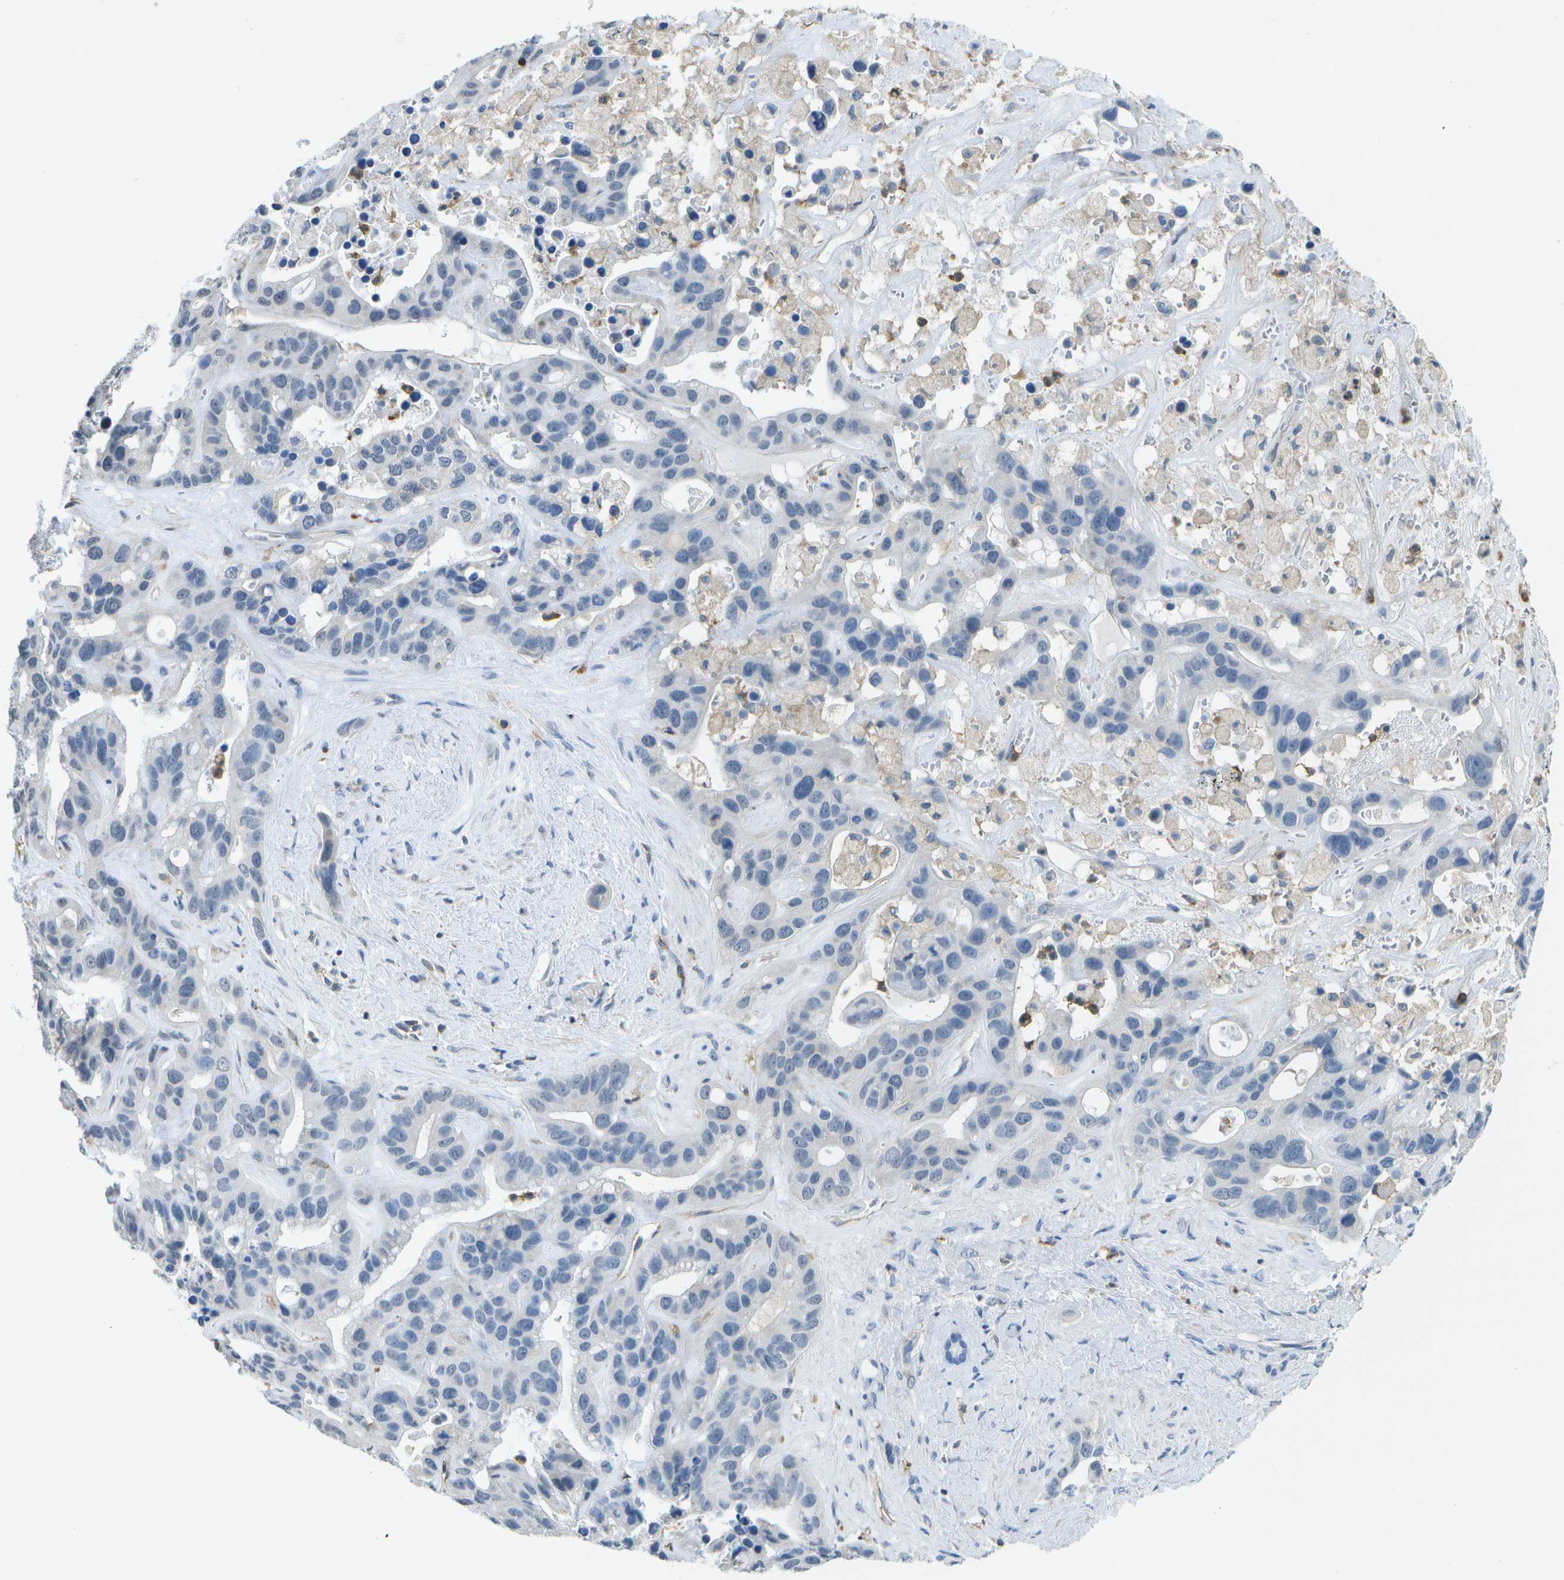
{"staining": {"intensity": "negative", "quantity": "none", "location": "none"}, "tissue": "liver cancer", "cell_type": "Tumor cells", "image_type": "cancer", "snomed": [{"axis": "morphology", "description": "Cholangiocarcinoma"}, {"axis": "topography", "description": "Liver"}], "caption": "Photomicrograph shows no protein staining in tumor cells of liver cancer (cholangiocarcinoma) tissue. (IHC, brightfield microscopy, high magnification).", "gene": "RCSD1", "patient": {"sex": "female", "age": 65}}